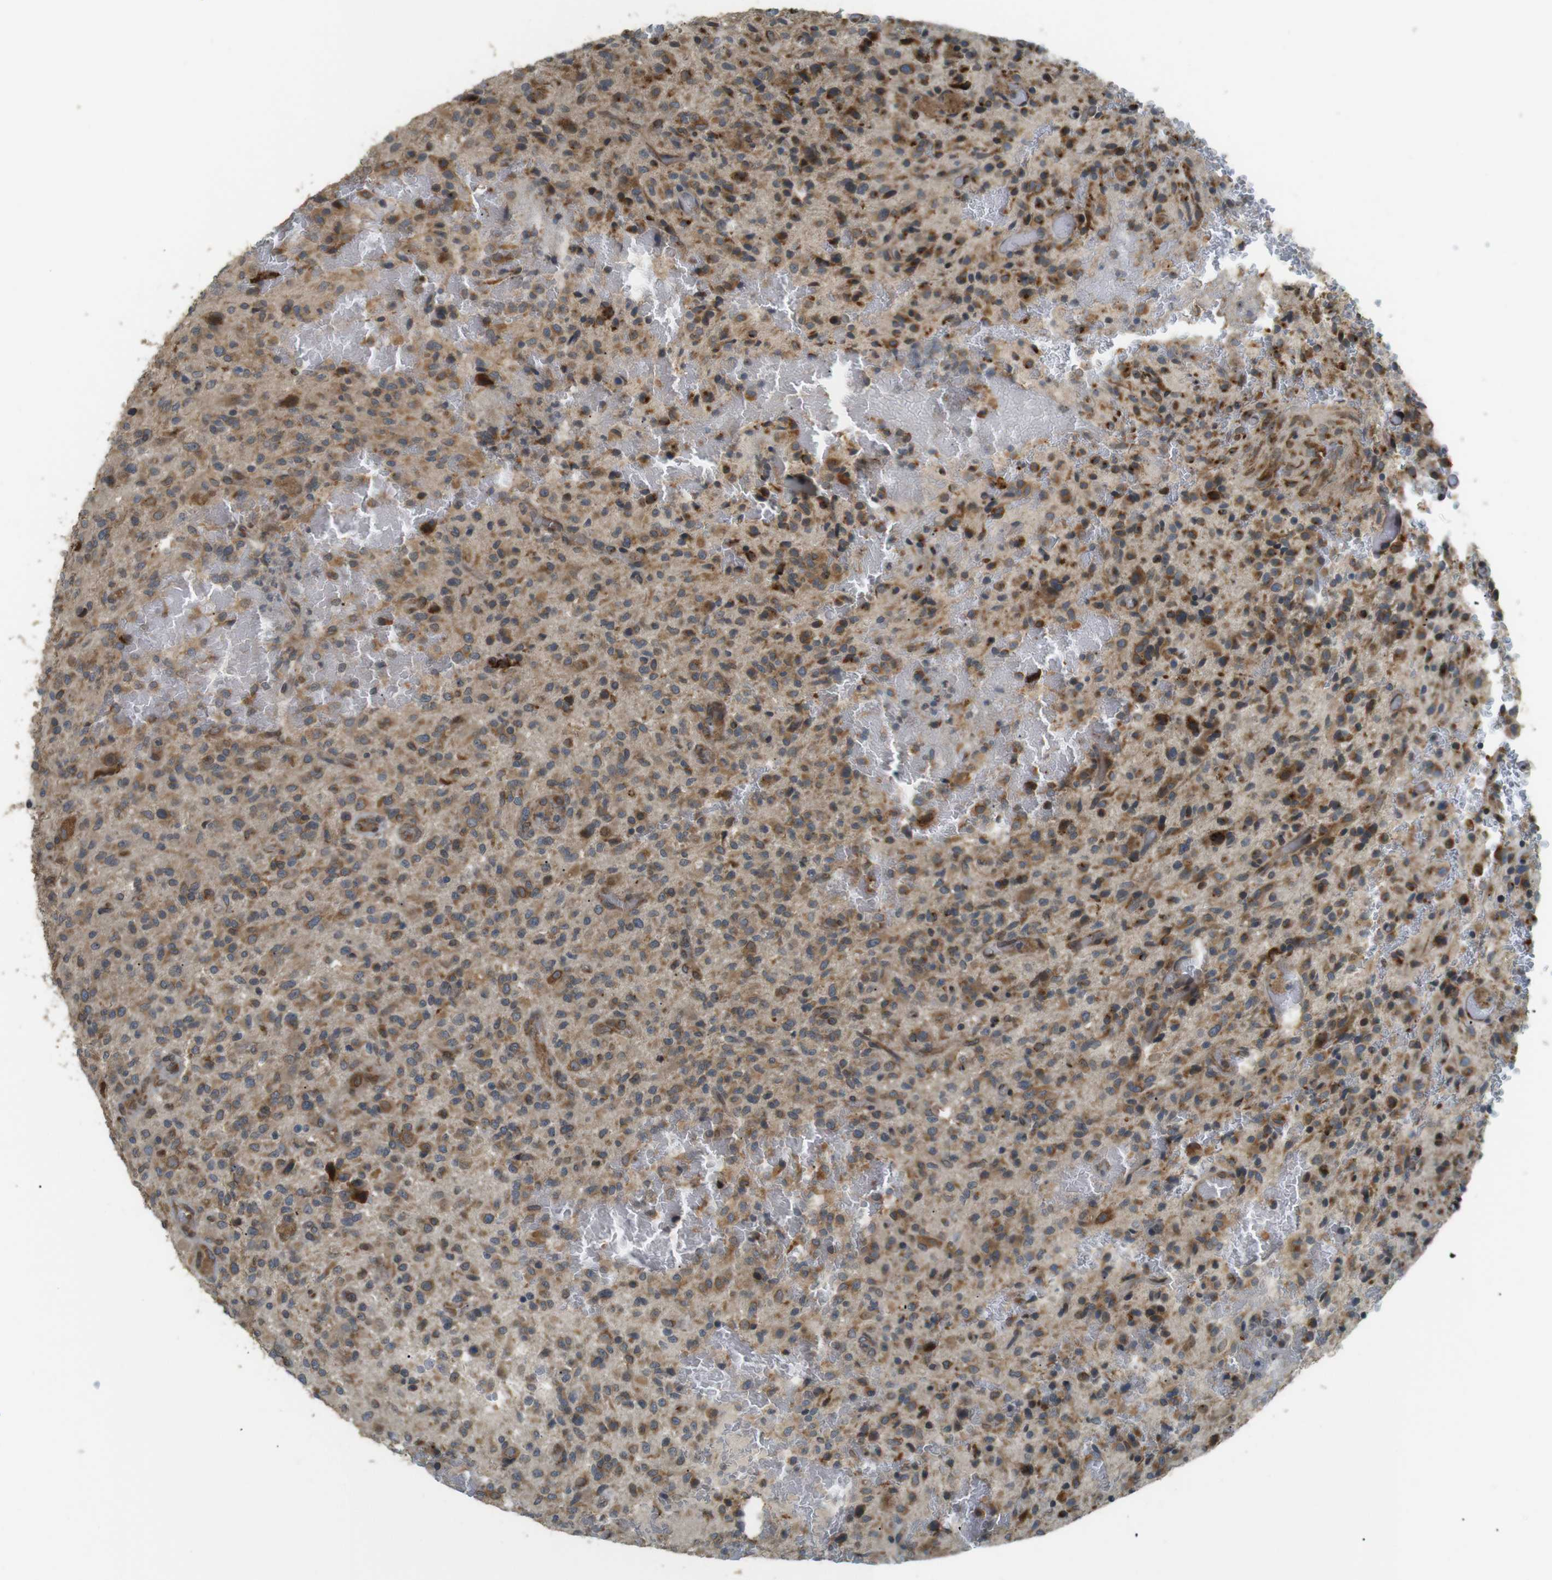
{"staining": {"intensity": "moderate", "quantity": "25%-75%", "location": "cytoplasmic/membranous"}, "tissue": "glioma", "cell_type": "Tumor cells", "image_type": "cancer", "snomed": [{"axis": "morphology", "description": "Glioma, malignant, High grade"}, {"axis": "topography", "description": "Brain"}], "caption": "Human glioma stained with a brown dye exhibits moderate cytoplasmic/membranous positive expression in about 25%-75% of tumor cells.", "gene": "TMED4", "patient": {"sex": "male", "age": 71}}